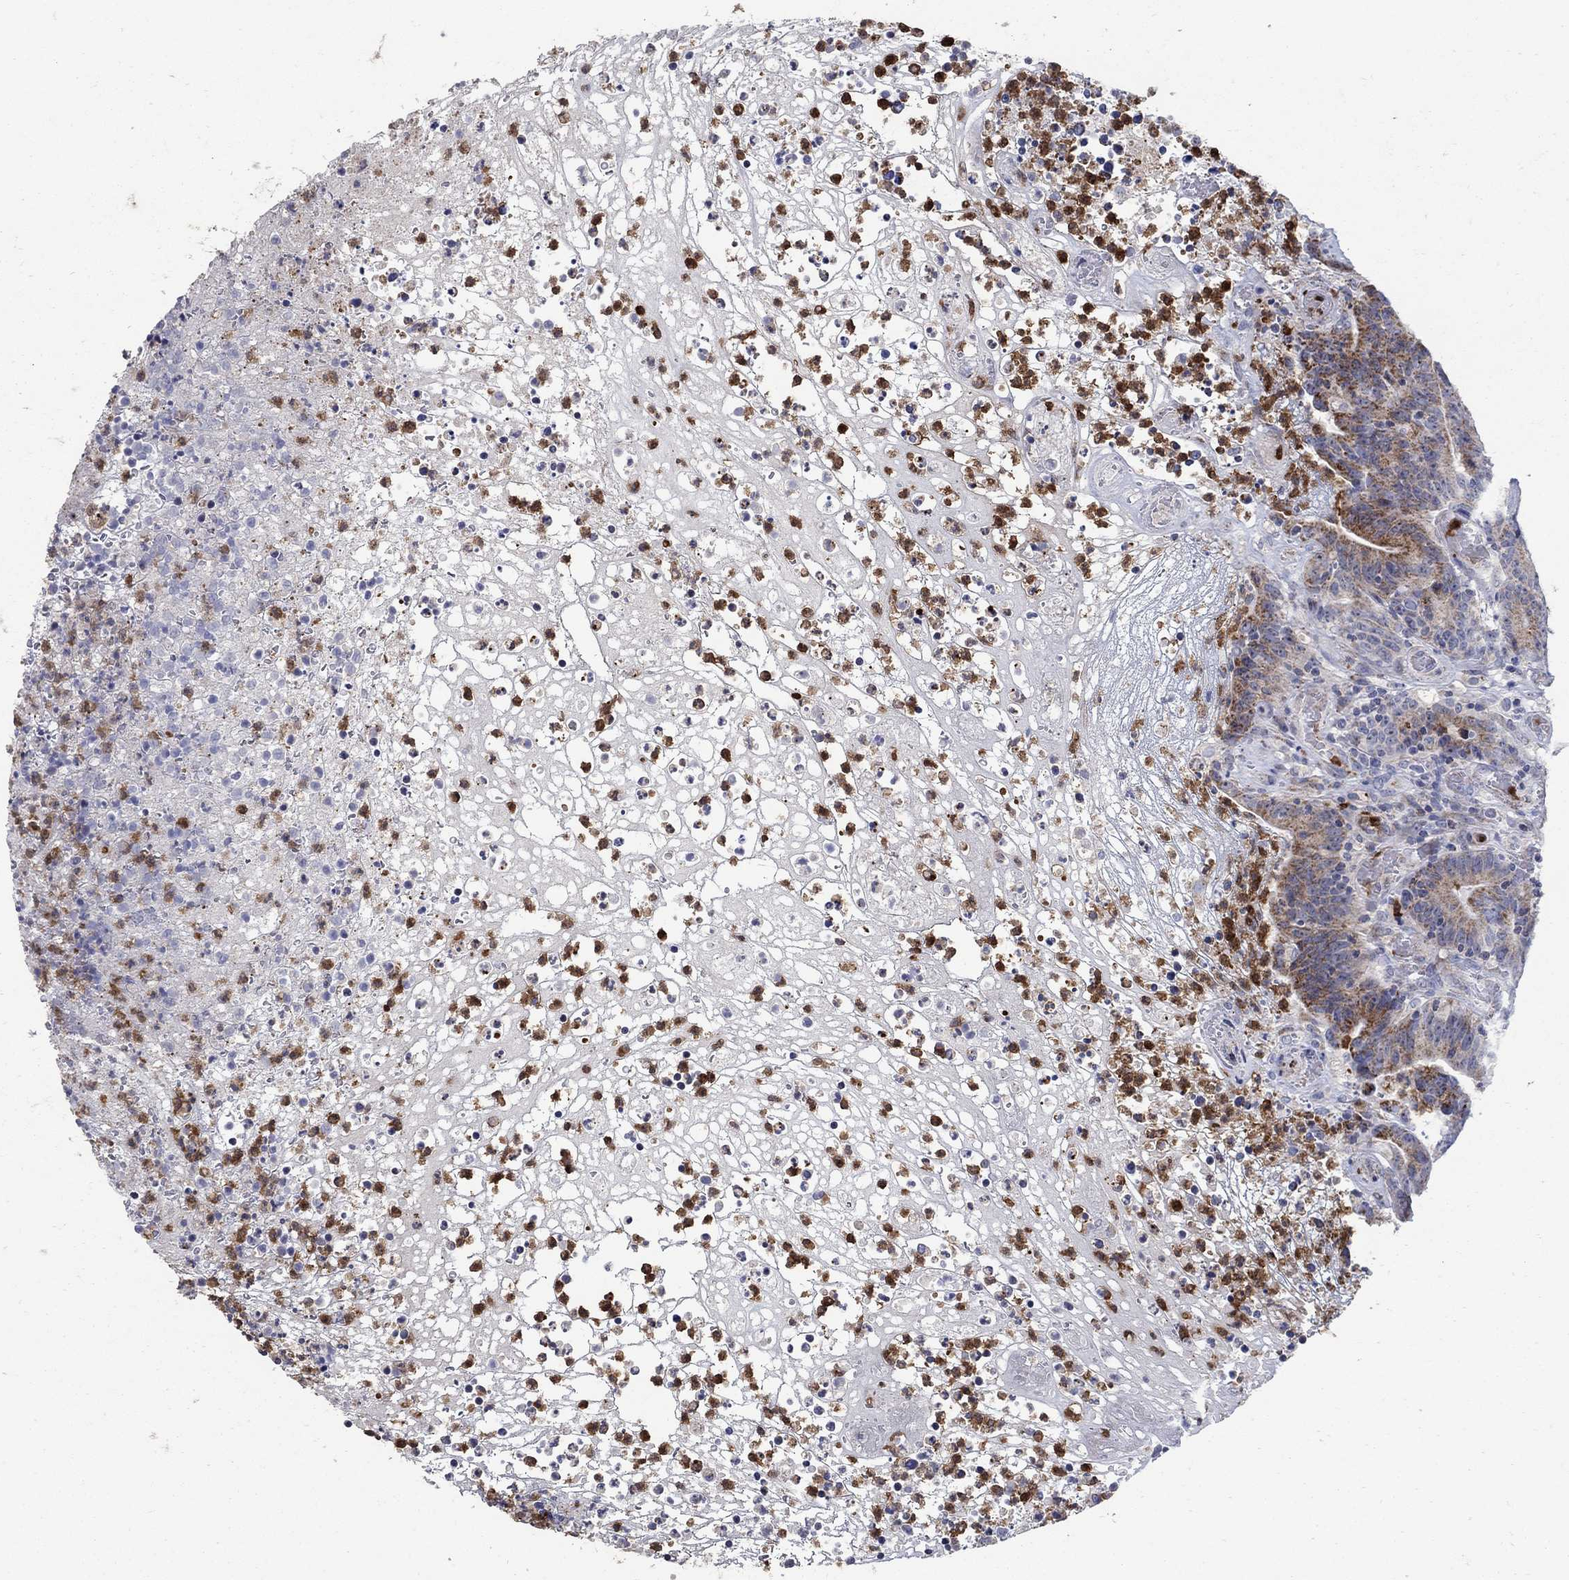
{"staining": {"intensity": "moderate", "quantity": "25%-75%", "location": "cytoplasmic/membranous"}, "tissue": "colorectal cancer", "cell_type": "Tumor cells", "image_type": "cancer", "snomed": [{"axis": "morphology", "description": "Adenocarcinoma, NOS"}, {"axis": "topography", "description": "Colon"}], "caption": "Colorectal cancer tissue demonstrates moderate cytoplasmic/membranous staining in about 25%-75% of tumor cells", "gene": "HMX2", "patient": {"sex": "female", "age": 75}}